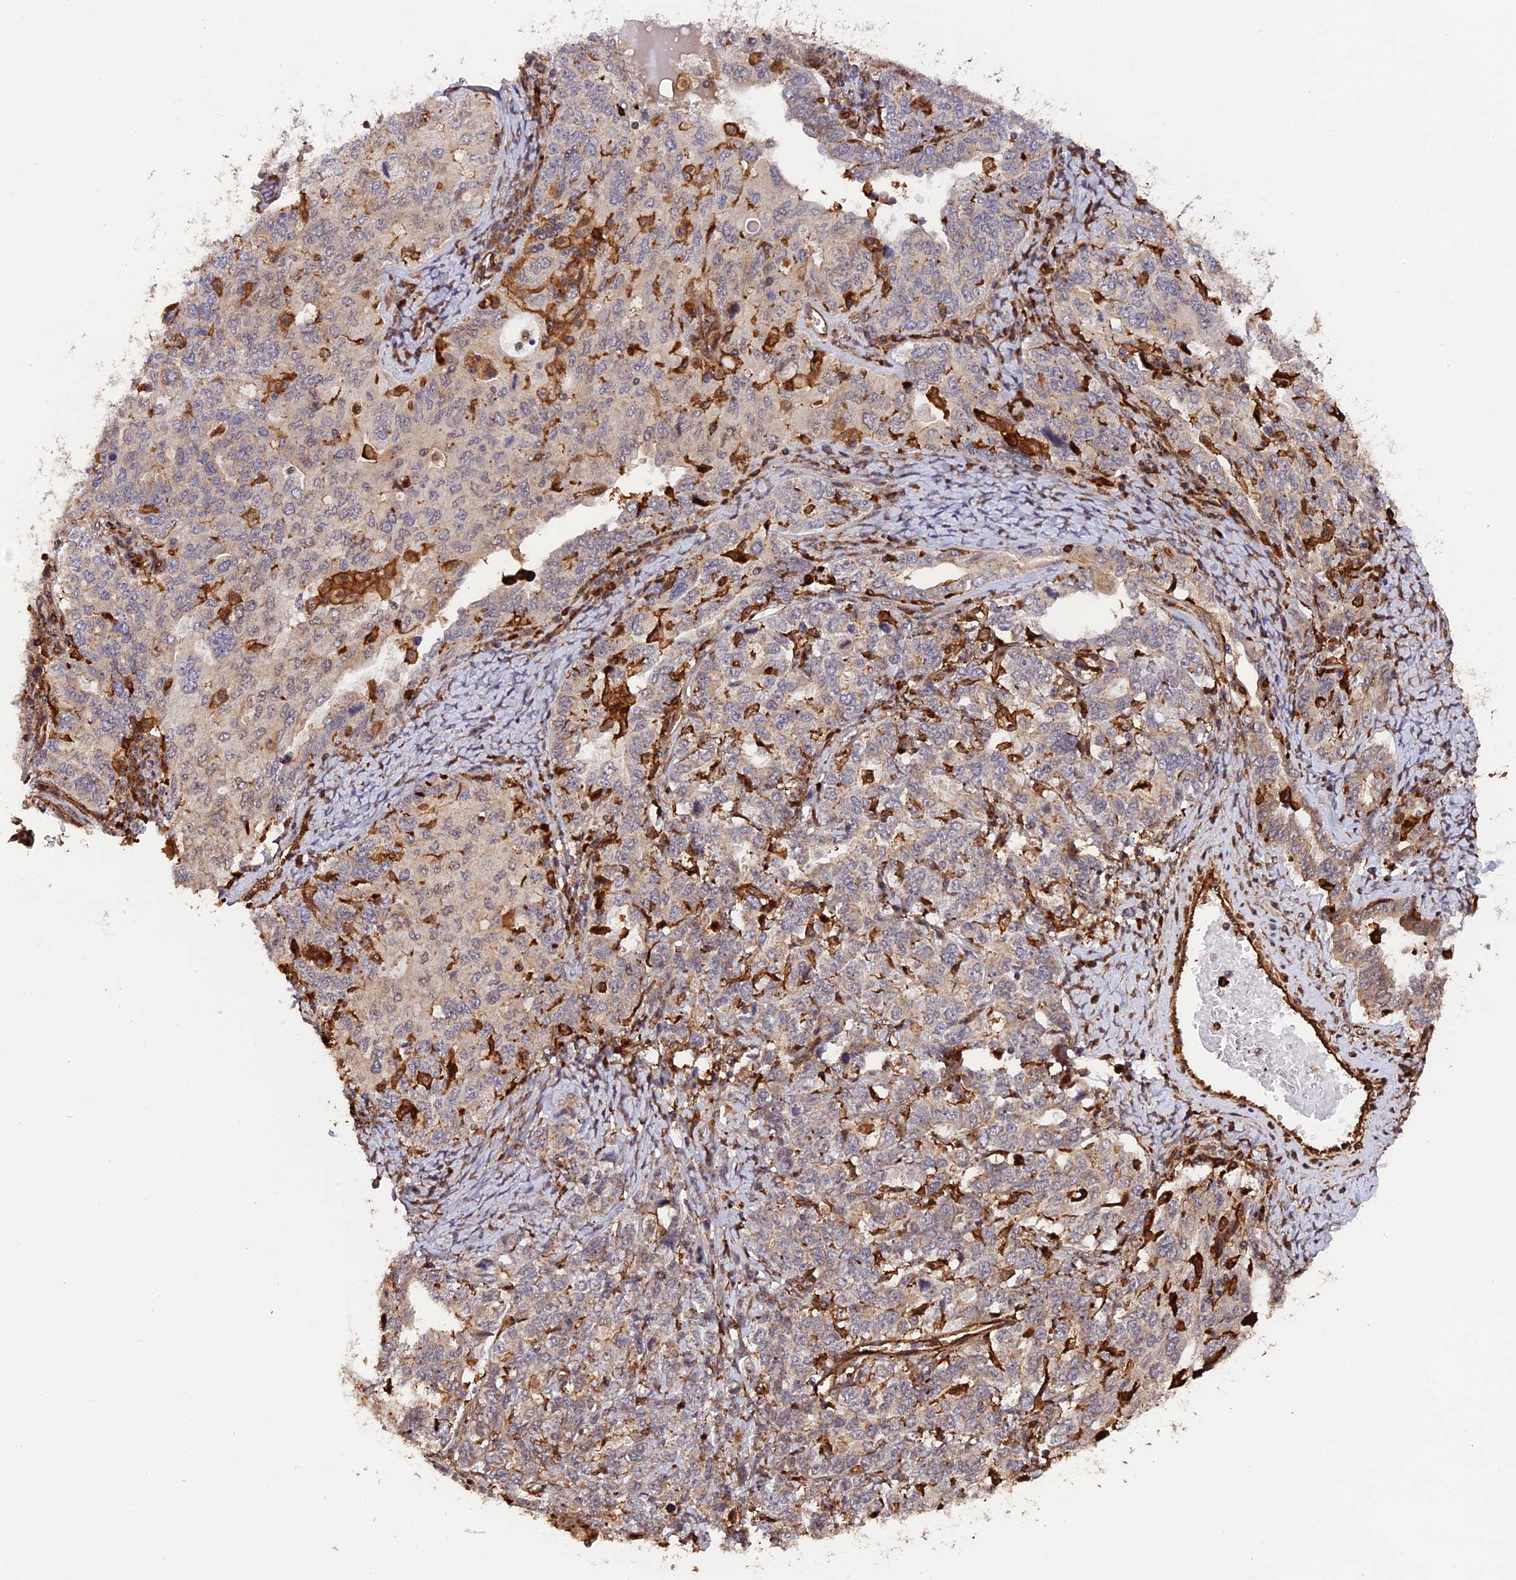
{"staining": {"intensity": "negative", "quantity": "none", "location": "none"}, "tissue": "ovarian cancer", "cell_type": "Tumor cells", "image_type": "cancer", "snomed": [{"axis": "morphology", "description": "Carcinoma, endometroid"}, {"axis": "topography", "description": "Ovary"}], "caption": "Tumor cells are negative for brown protein staining in ovarian endometroid carcinoma.", "gene": "HERPUD1", "patient": {"sex": "female", "age": 62}}